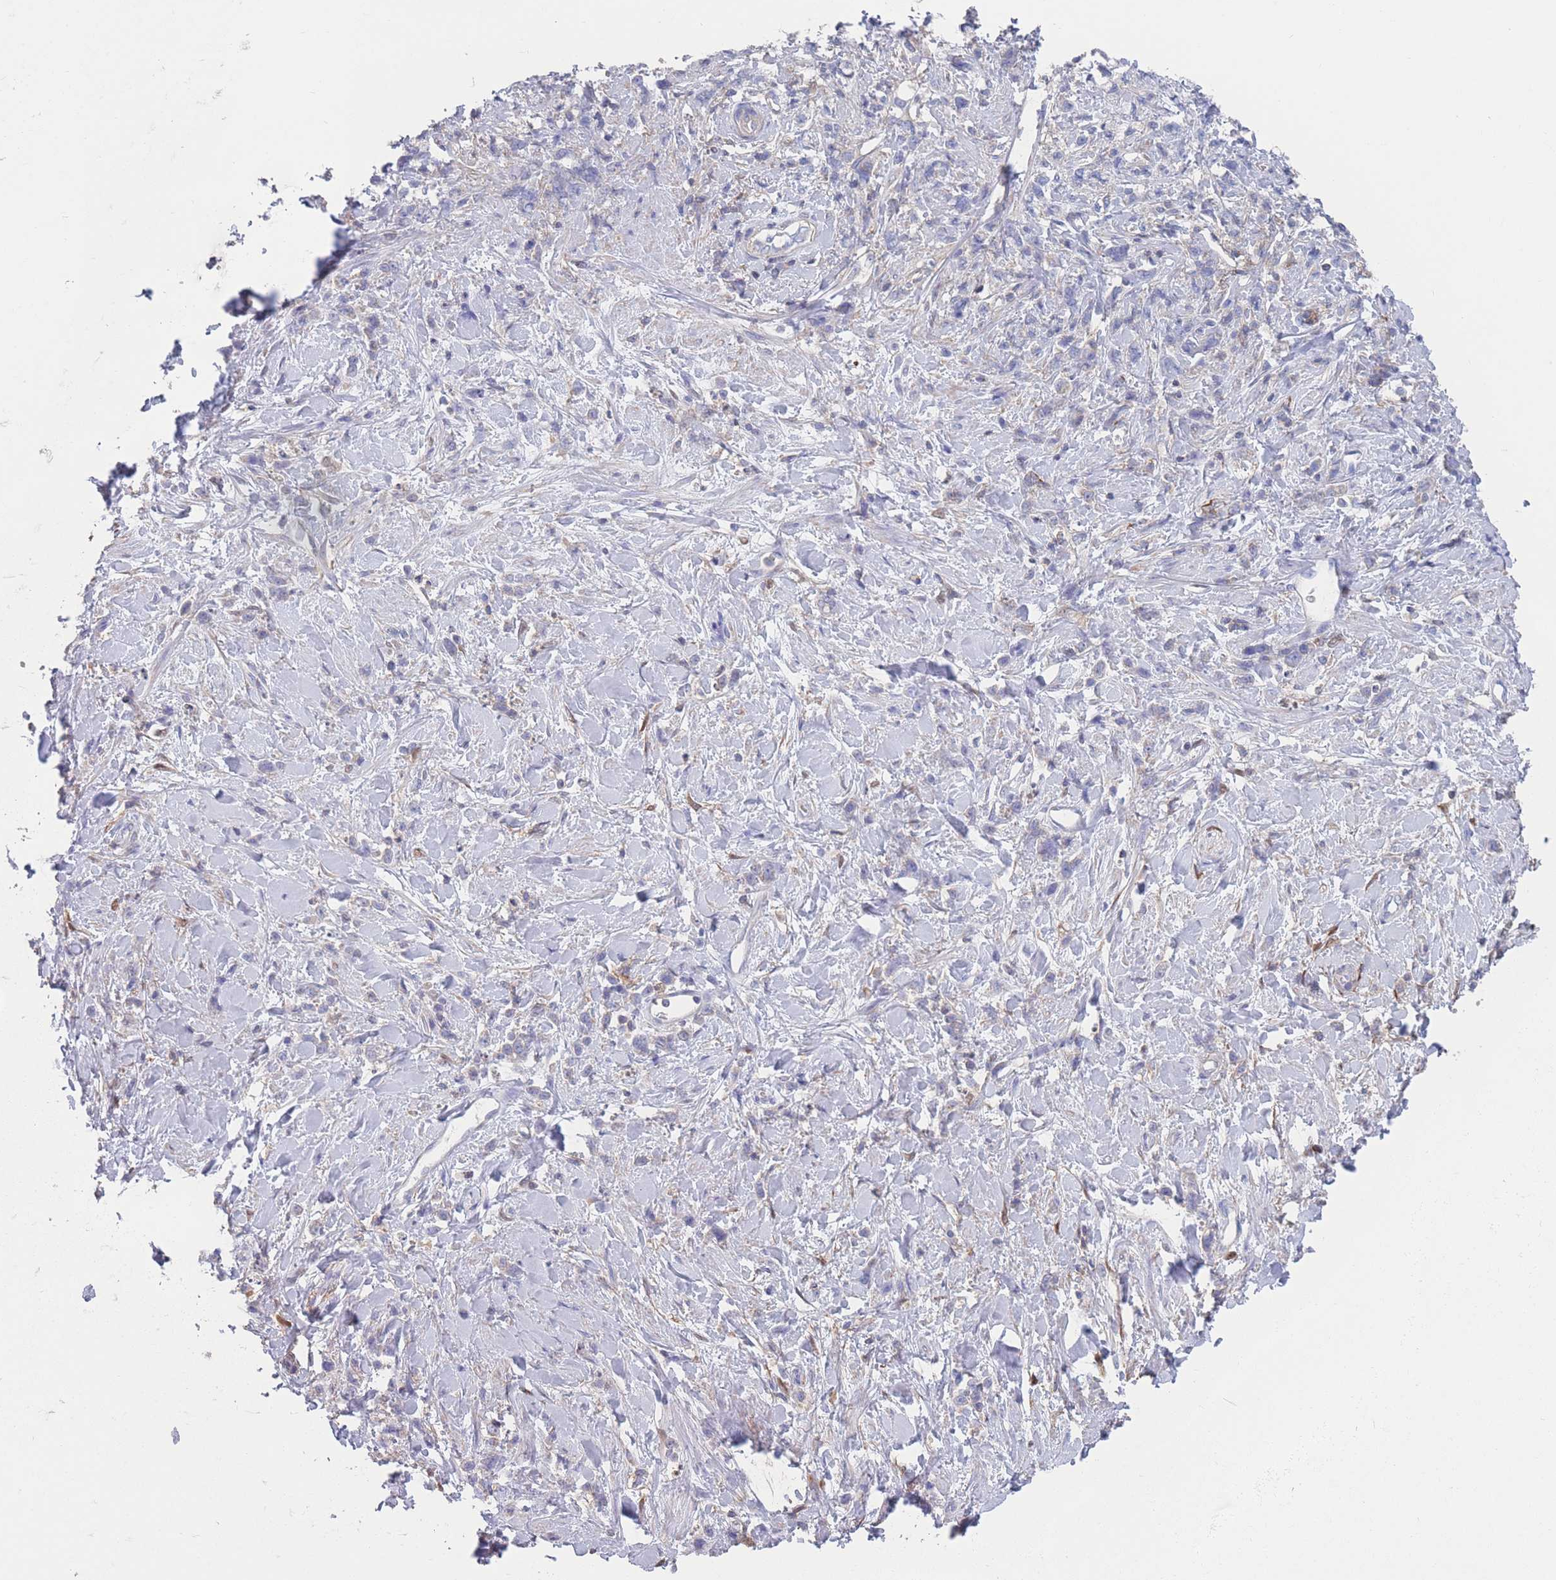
{"staining": {"intensity": "negative", "quantity": "none", "location": "none"}, "tissue": "stomach cancer", "cell_type": "Tumor cells", "image_type": "cancer", "snomed": [{"axis": "morphology", "description": "Adenocarcinoma, NOS"}, {"axis": "topography", "description": "Stomach"}], "caption": "An immunohistochemistry image of stomach cancer is shown. There is no staining in tumor cells of stomach cancer.", "gene": "ADH1A", "patient": {"sex": "female", "age": 60}}